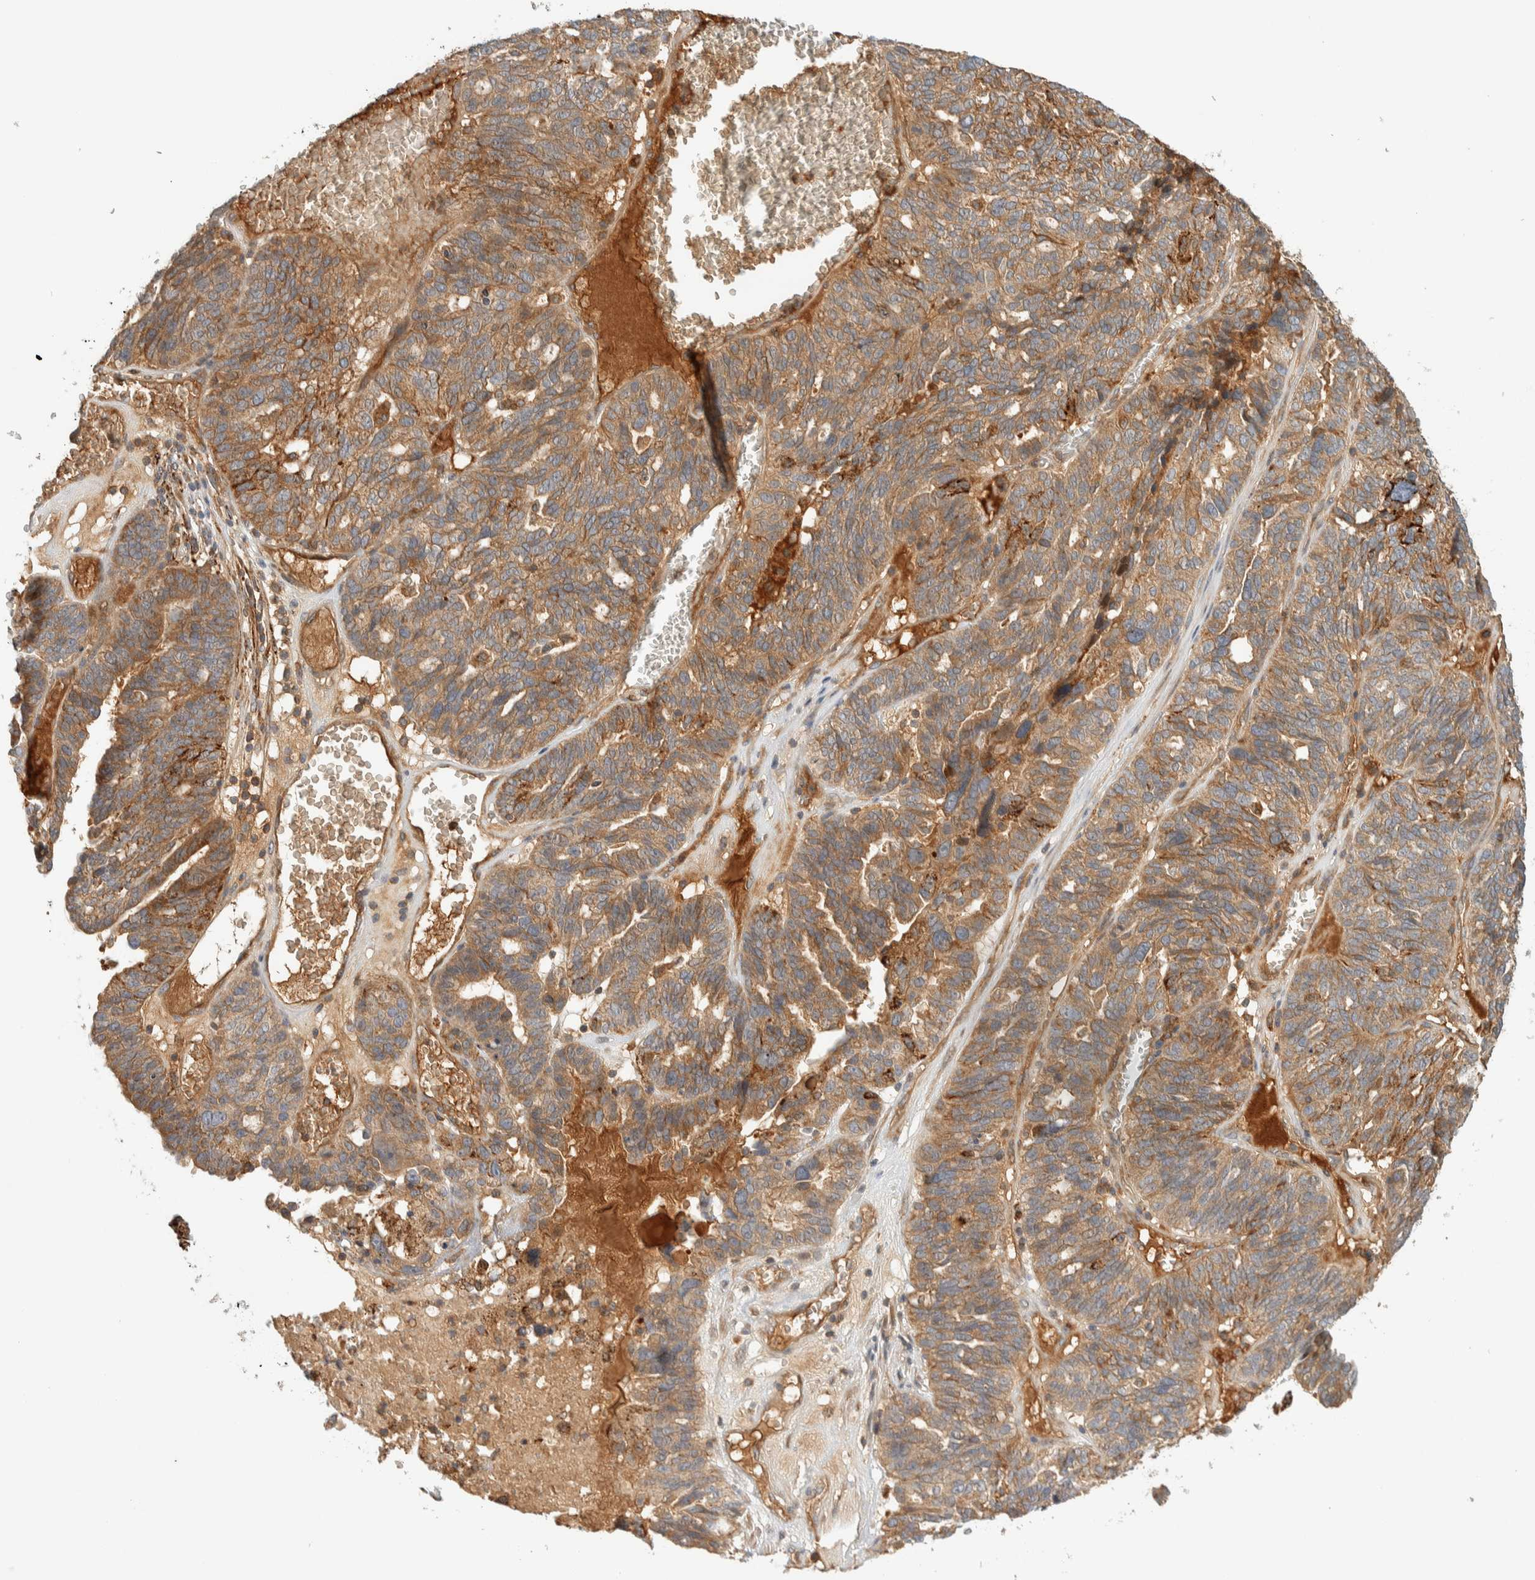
{"staining": {"intensity": "moderate", "quantity": ">75%", "location": "cytoplasmic/membranous"}, "tissue": "ovarian cancer", "cell_type": "Tumor cells", "image_type": "cancer", "snomed": [{"axis": "morphology", "description": "Cystadenocarcinoma, serous, NOS"}, {"axis": "topography", "description": "Ovary"}], "caption": "Immunohistochemical staining of human ovarian cancer (serous cystadenocarcinoma) displays moderate cytoplasmic/membranous protein expression in approximately >75% of tumor cells. (brown staining indicates protein expression, while blue staining denotes nuclei).", "gene": "FAM167A", "patient": {"sex": "female", "age": 59}}